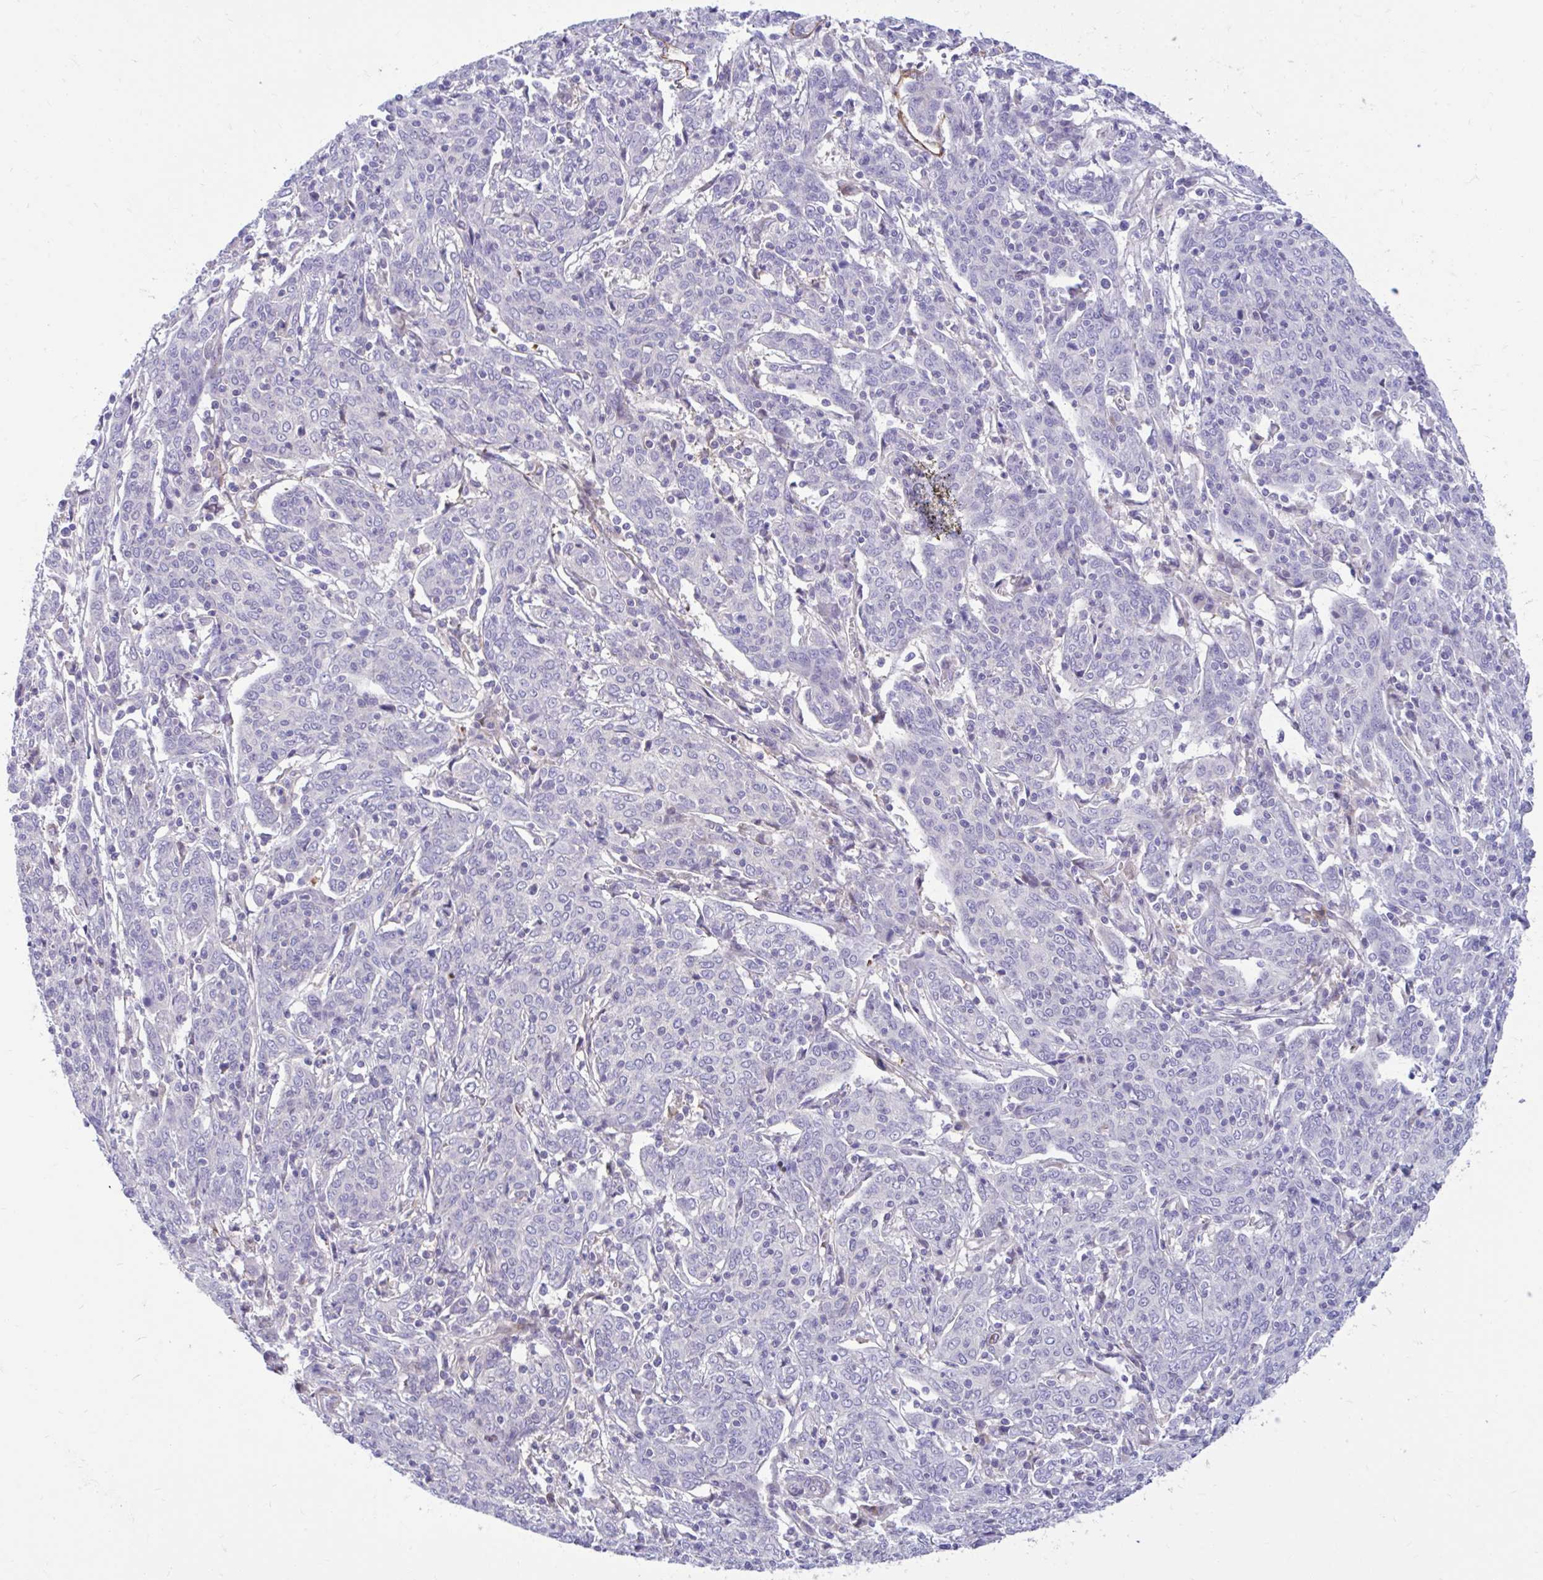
{"staining": {"intensity": "negative", "quantity": "none", "location": "none"}, "tissue": "cervical cancer", "cell_type": "Tumor cells", "image_type": "cancer", "snomed": [{"axis": "morphology", "description": "Squamous cell carcinoma, NOS"}, {"axis": "topography", "description": "Cervix"}], "caption": "Tumor cells show no significant protein staining in cervical squamous cell carcinoma.", "gene": "ESPNL", "patient": {"sex": "female", "age": 67}}